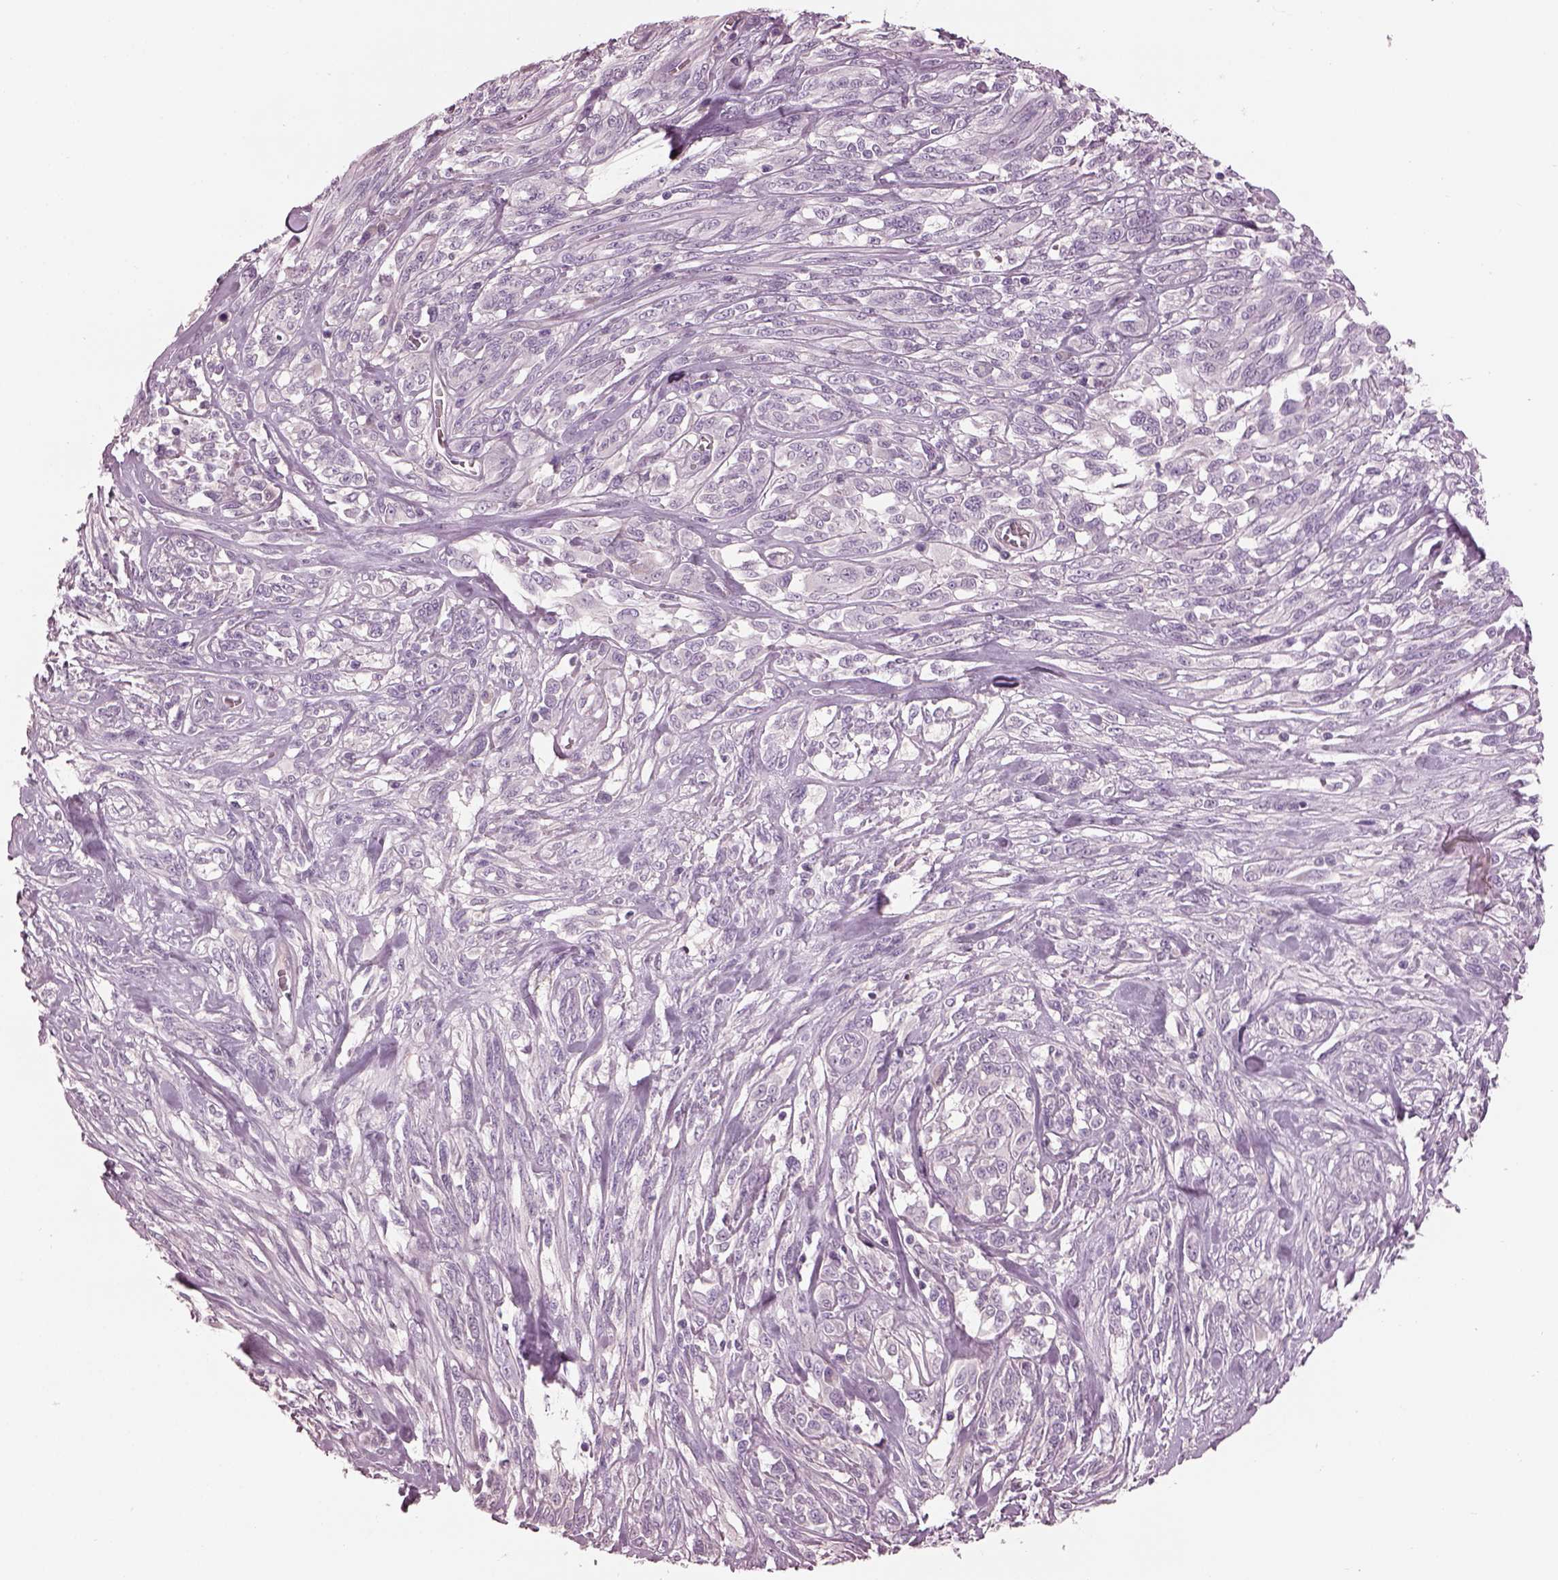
{"staining": {"intensity": "negative", "quantity": "none", "location": "none"}, "tissue": "melanoma", "cell_type": "Tumor cells", "image_type": "cancer", "snomed": [{"axis": "morphology", "description": "Malignant melanoma, NOS"}, {"axis": "topography", "description": "Skin"}], "caption": "Tumor cells show no significant positivity in melanoma.", "gene": "PACRG", "patient": {"sex": "female", "age": 91}}